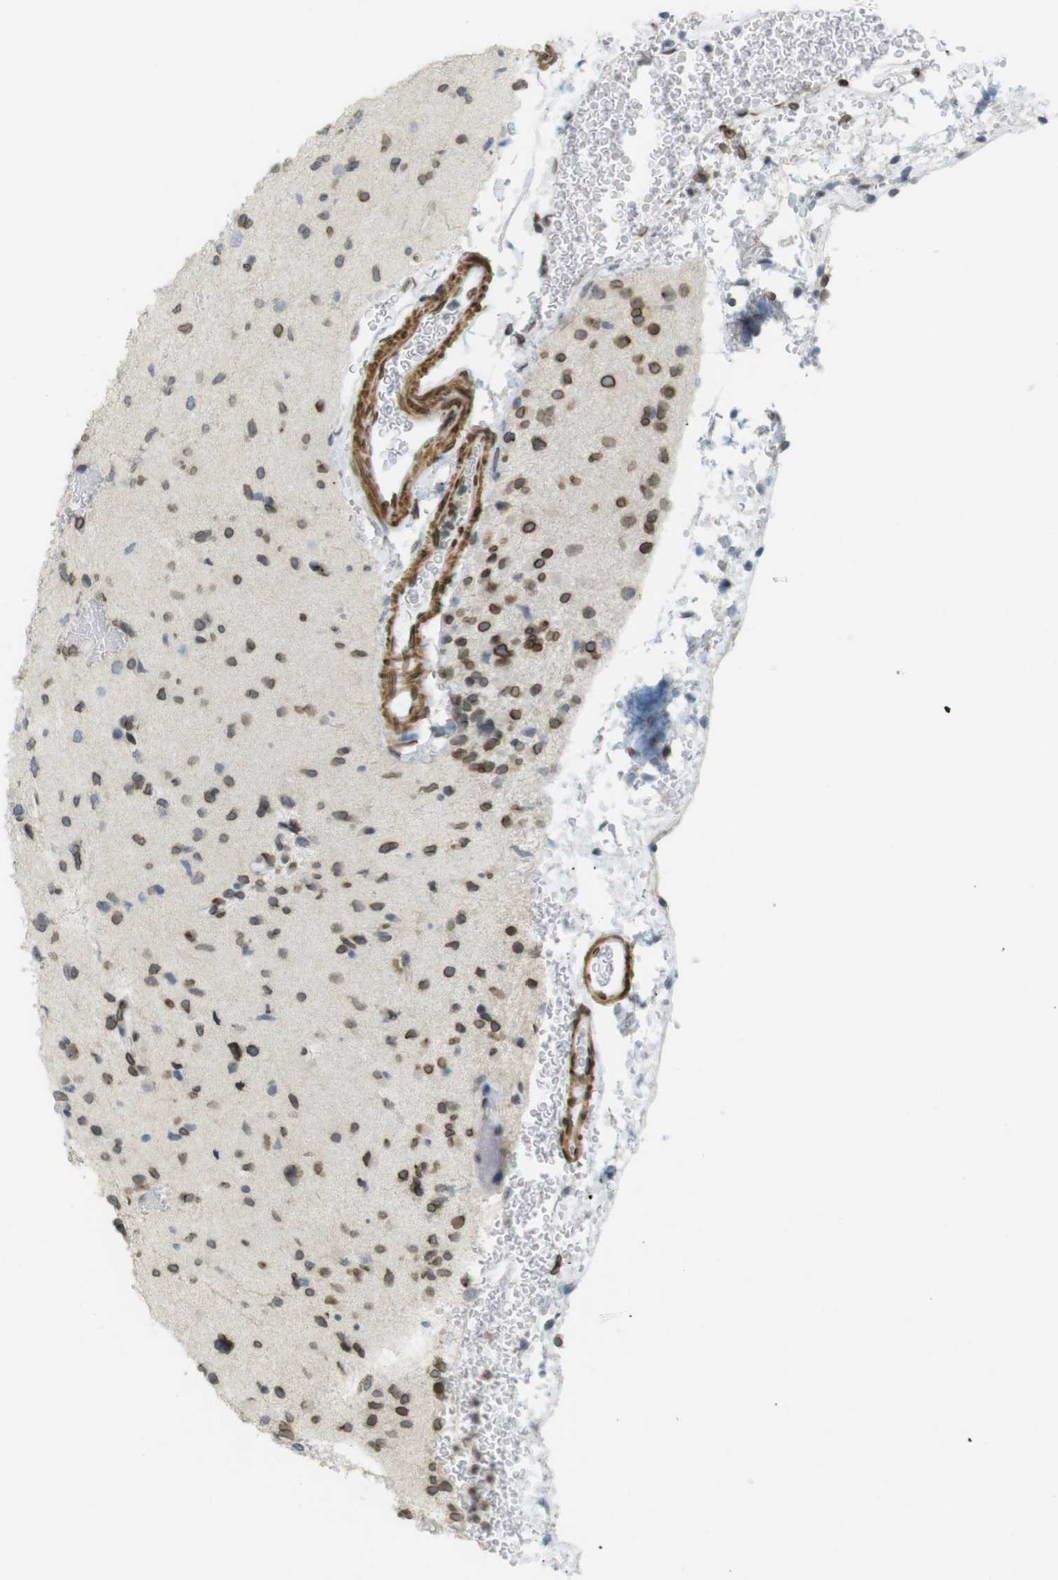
{"staining": {"intensity": "strong", "quantity": "<25%", "location": "cytoplasmic/membranous,nuclear"}, "tissue": "glioma", "cell_type": "Tumor cells", "image_type": "cancer", "snomed": [{"axis": "morphology", "description": "Glioma, malignant, Low grade"}, {"axis": "topography", "description": "Brain"}], "caption": "This is an image of immunohistochemistry (IHC) staining of malignant glioma (low-grade), which shows strong expression in the cytoplasmic/membranous and nuclear of tumor cells.", "gene": "ARL6IP6", "patient": {"sex": "female", "age": 22}}